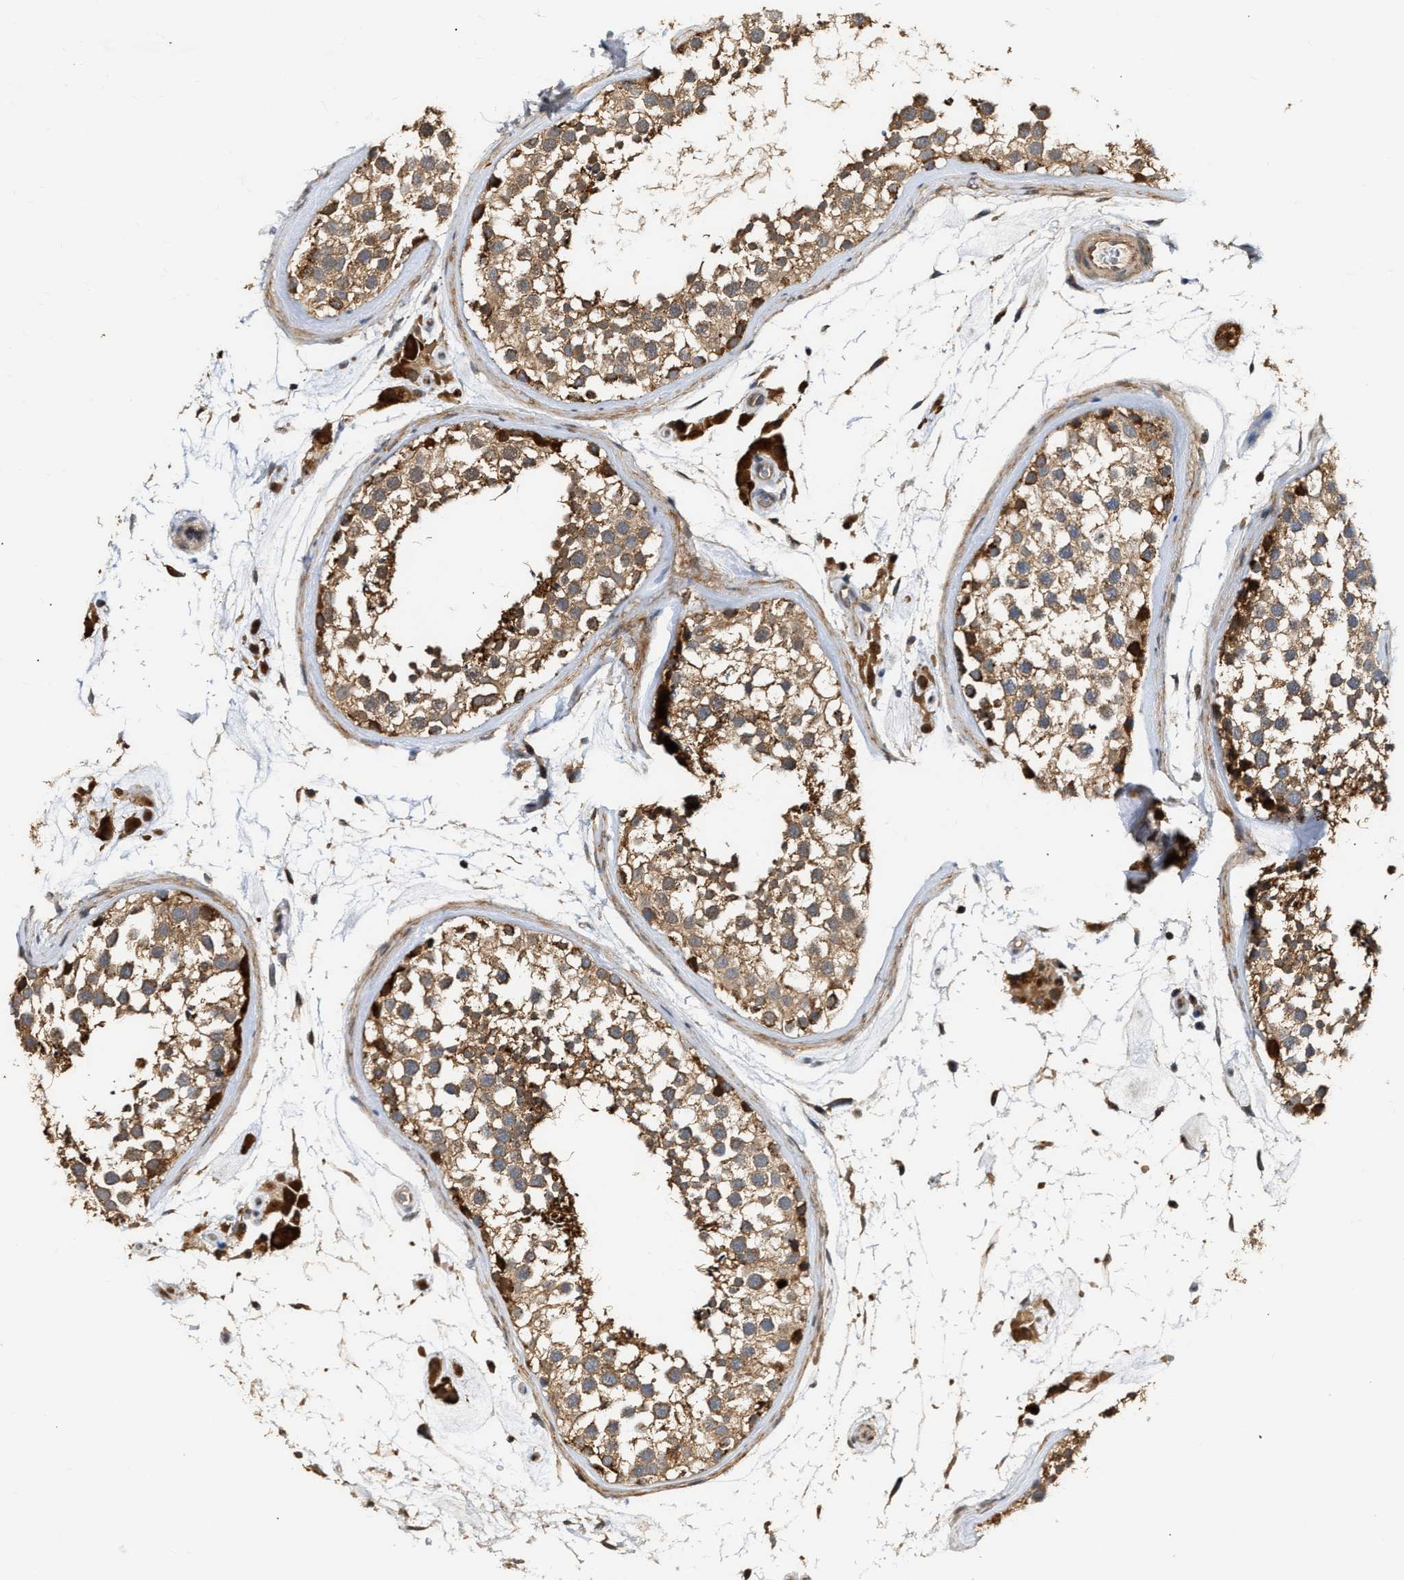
{"staining": {"intensity": "moderate", "quantity": ">75%", "location": "cytoplasmic/membranous"}, "tissue": "testis", "cell_type": "Cells in seminiferous ducts", "image_type": "normal", "snomed": [{"axis": "morphology", "description": "Normal tissue, NOS"}, {"axis": "topography", "description": "Testis"}], "caption": "Protein staining of benign testis exhibits moderate cytoplasmic/membranous staining in about >75% of cells in seminiferous ducts.", "gene": "EXTL2", "patient": {"sex": "male", "age": 46}}